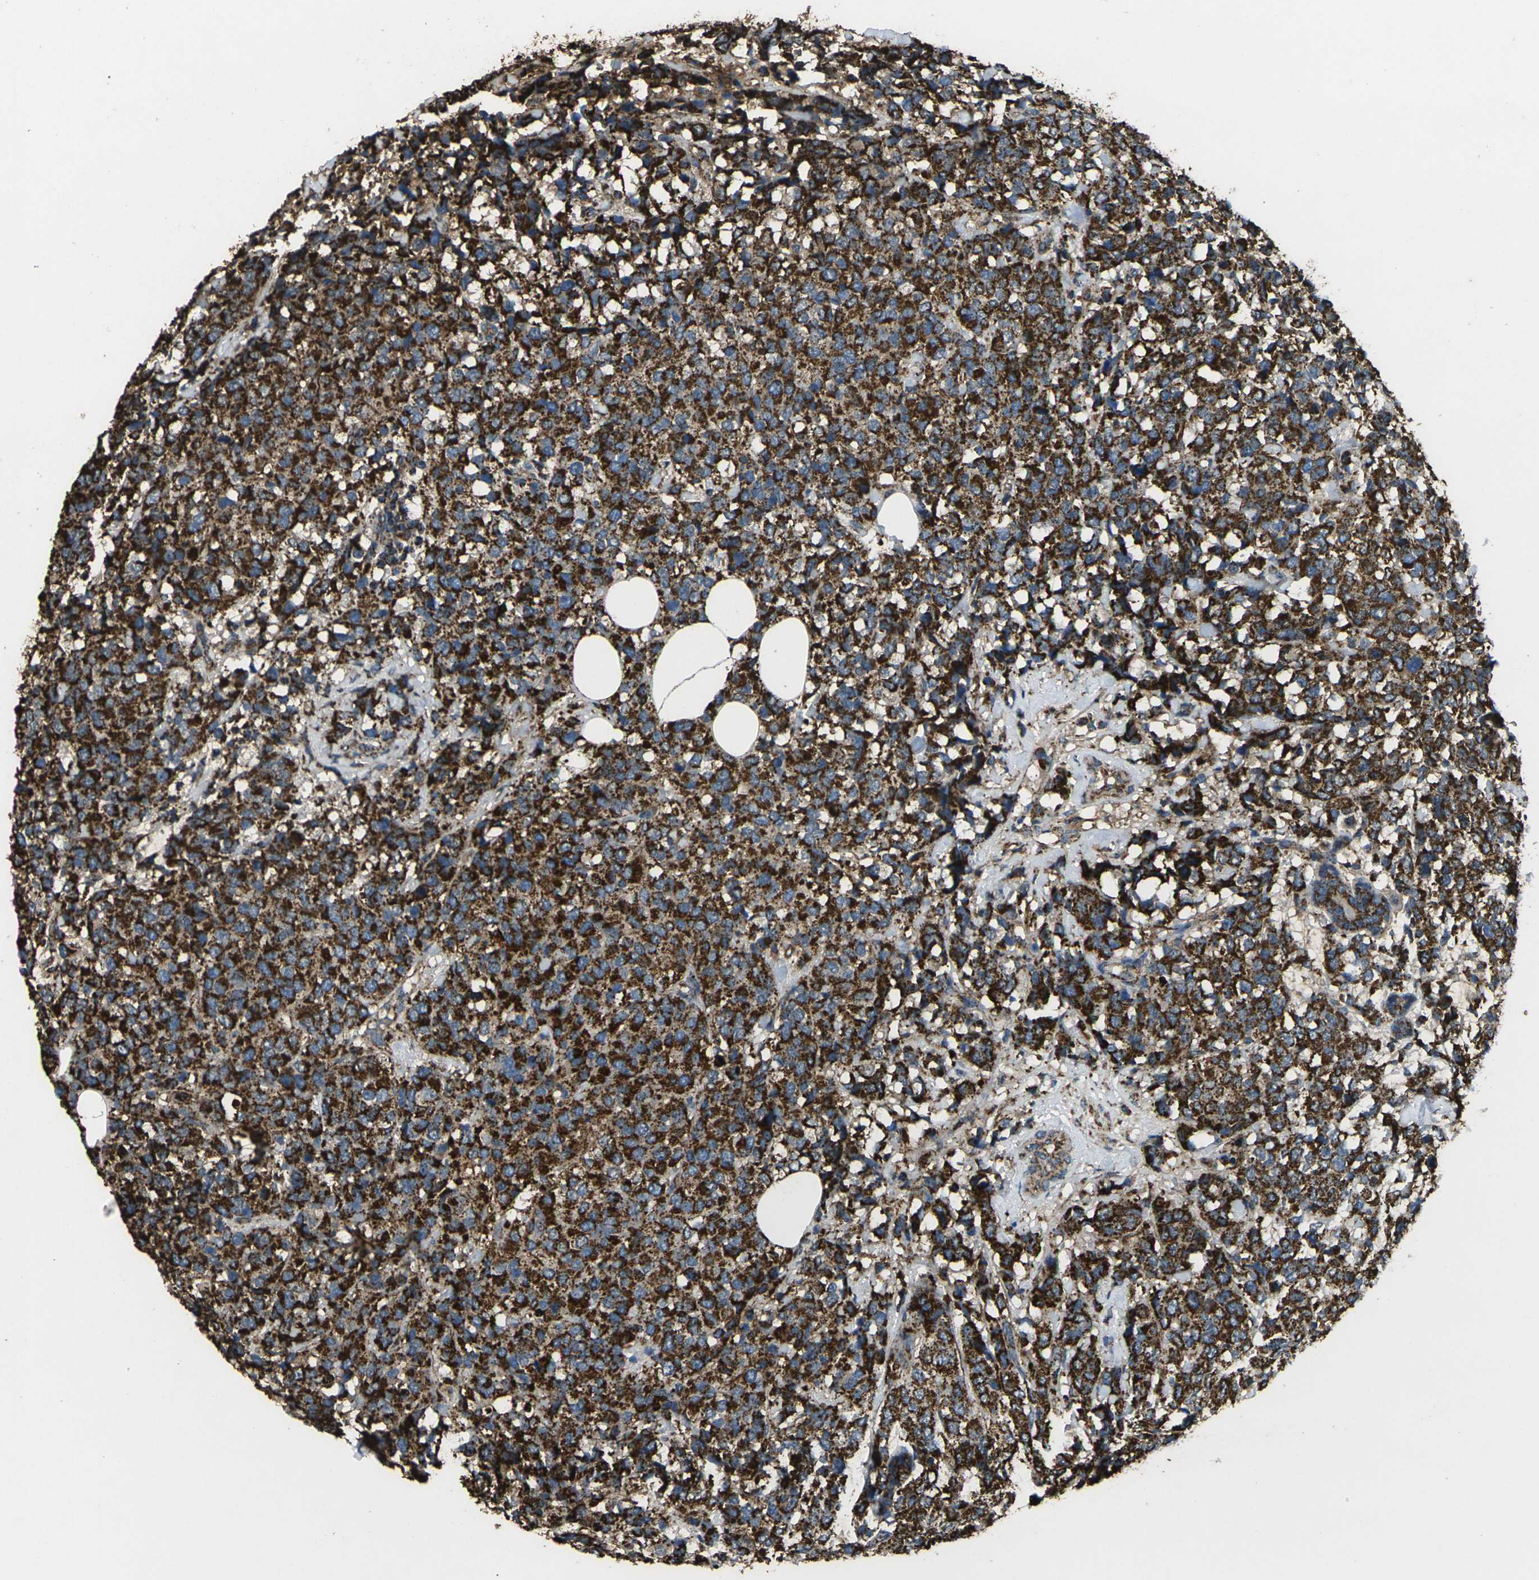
{"staining": {"intensity": "strong", "quantity": ">75%", "location": "cytoplasmic/membranous"}, "tissue": "breast cancer", "cell_type": "Tumor cells", "image_type": "cancer", "snomed": [{"axis": "morphology", "description": "Lobular carcinoma"}, {"axis": "topography", "description": "Breast"}], "caption": "There is high levels of strong cytoplasmic/membranous staining in tumor cells of lobular carcinoma (breast), as demonstrated by immunohistochemical staining (brown color).", "gene": "KLHL5", "patient": {"sex": "female", "age": 59}}